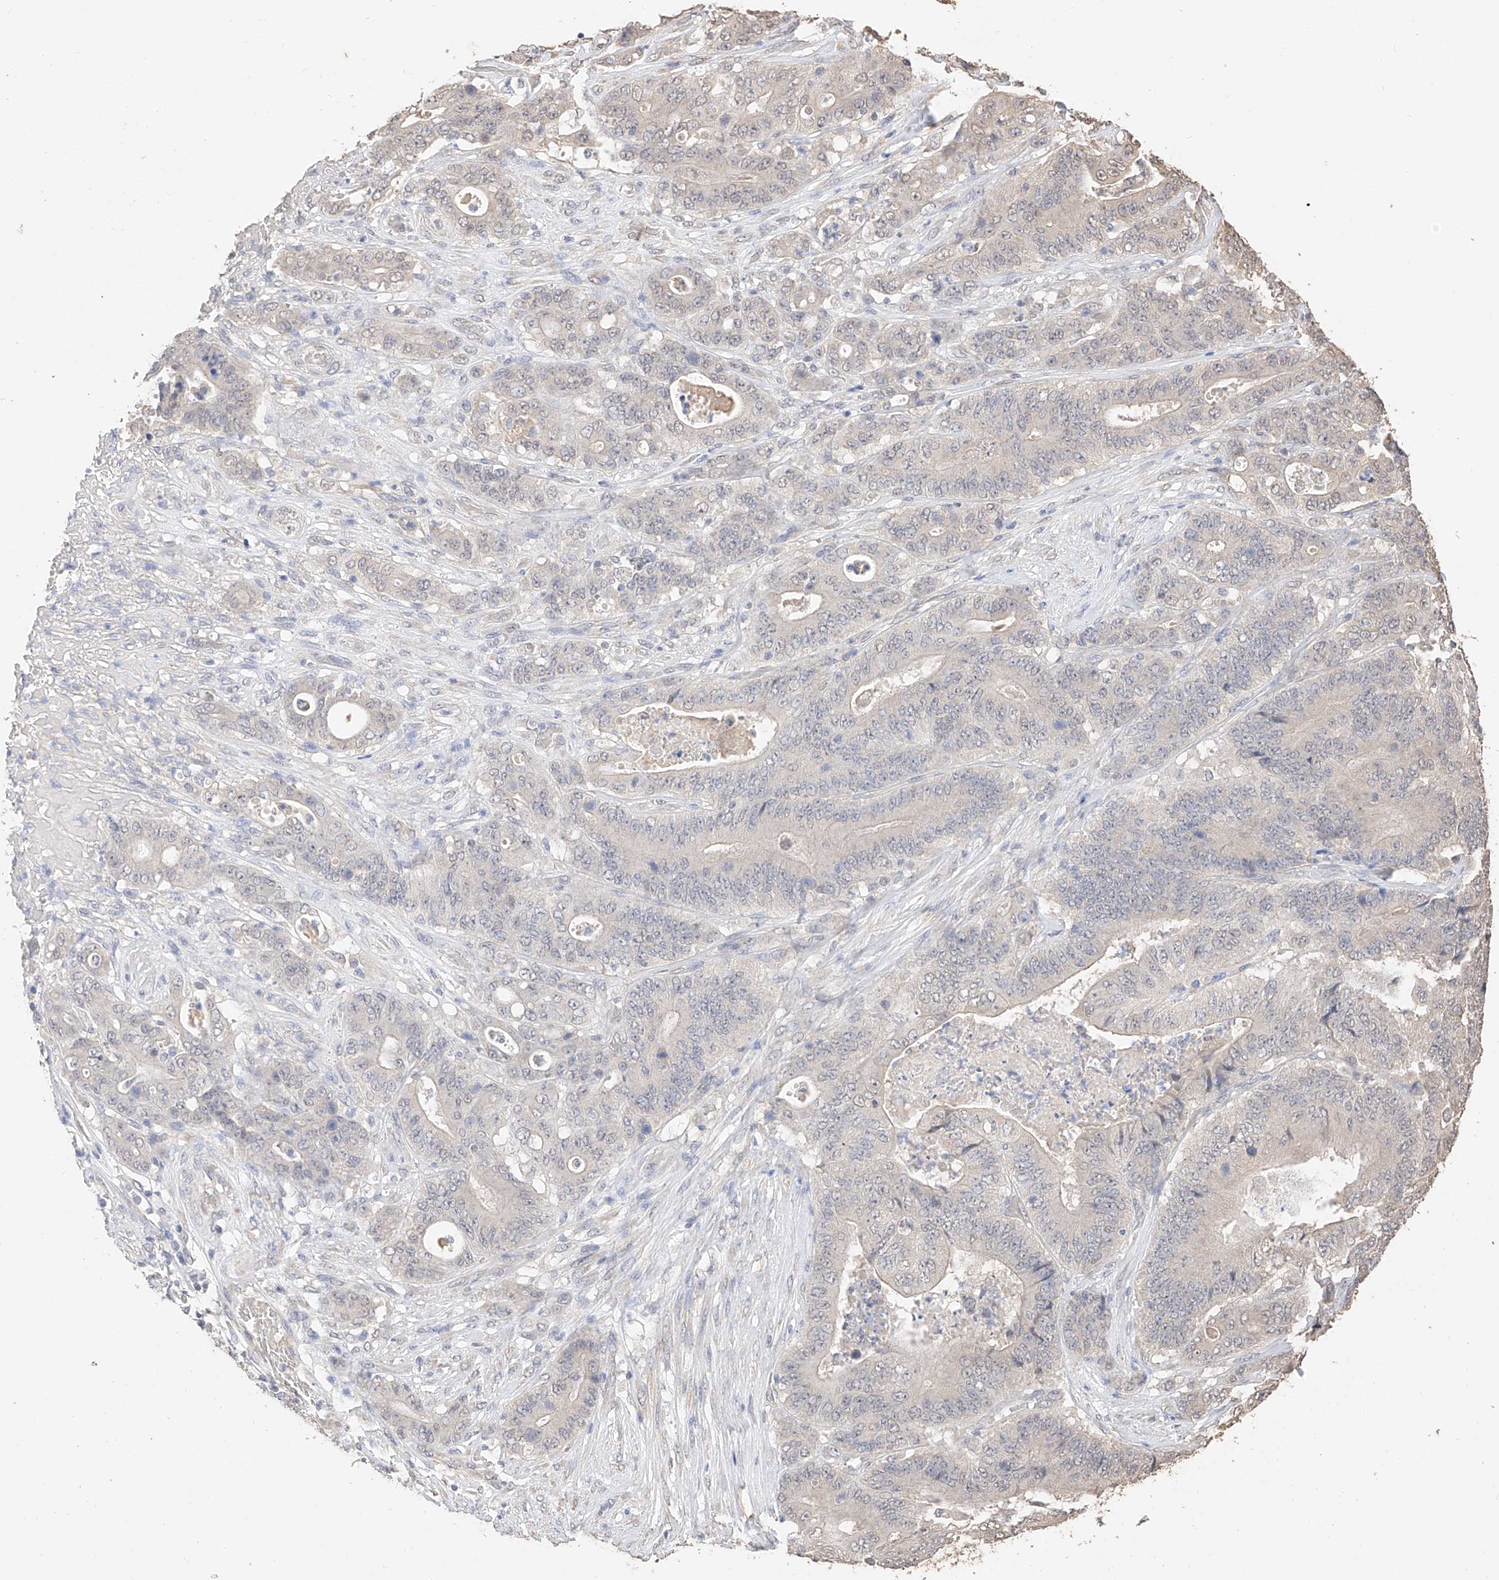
{"staining": {"intensity": "negative", "quantity": "none", "location": "none"}, "tissue": "stomach cancer", "cell_type": "Tumor cells", "image_type": "cancer", "snomed": [{"axis": "morphology", "description": "Adenocarcinoma, NOS"}, {"axis": "topography", "description": "Stomach"}], "caption": "The immunohistochemistry histopathology image has no significant positivity in tumor cells of stomach cancer (adenocarcinoma) tissue.", "gene": "IL22RA2", "patient": {"sex": "female", "age": 73}}